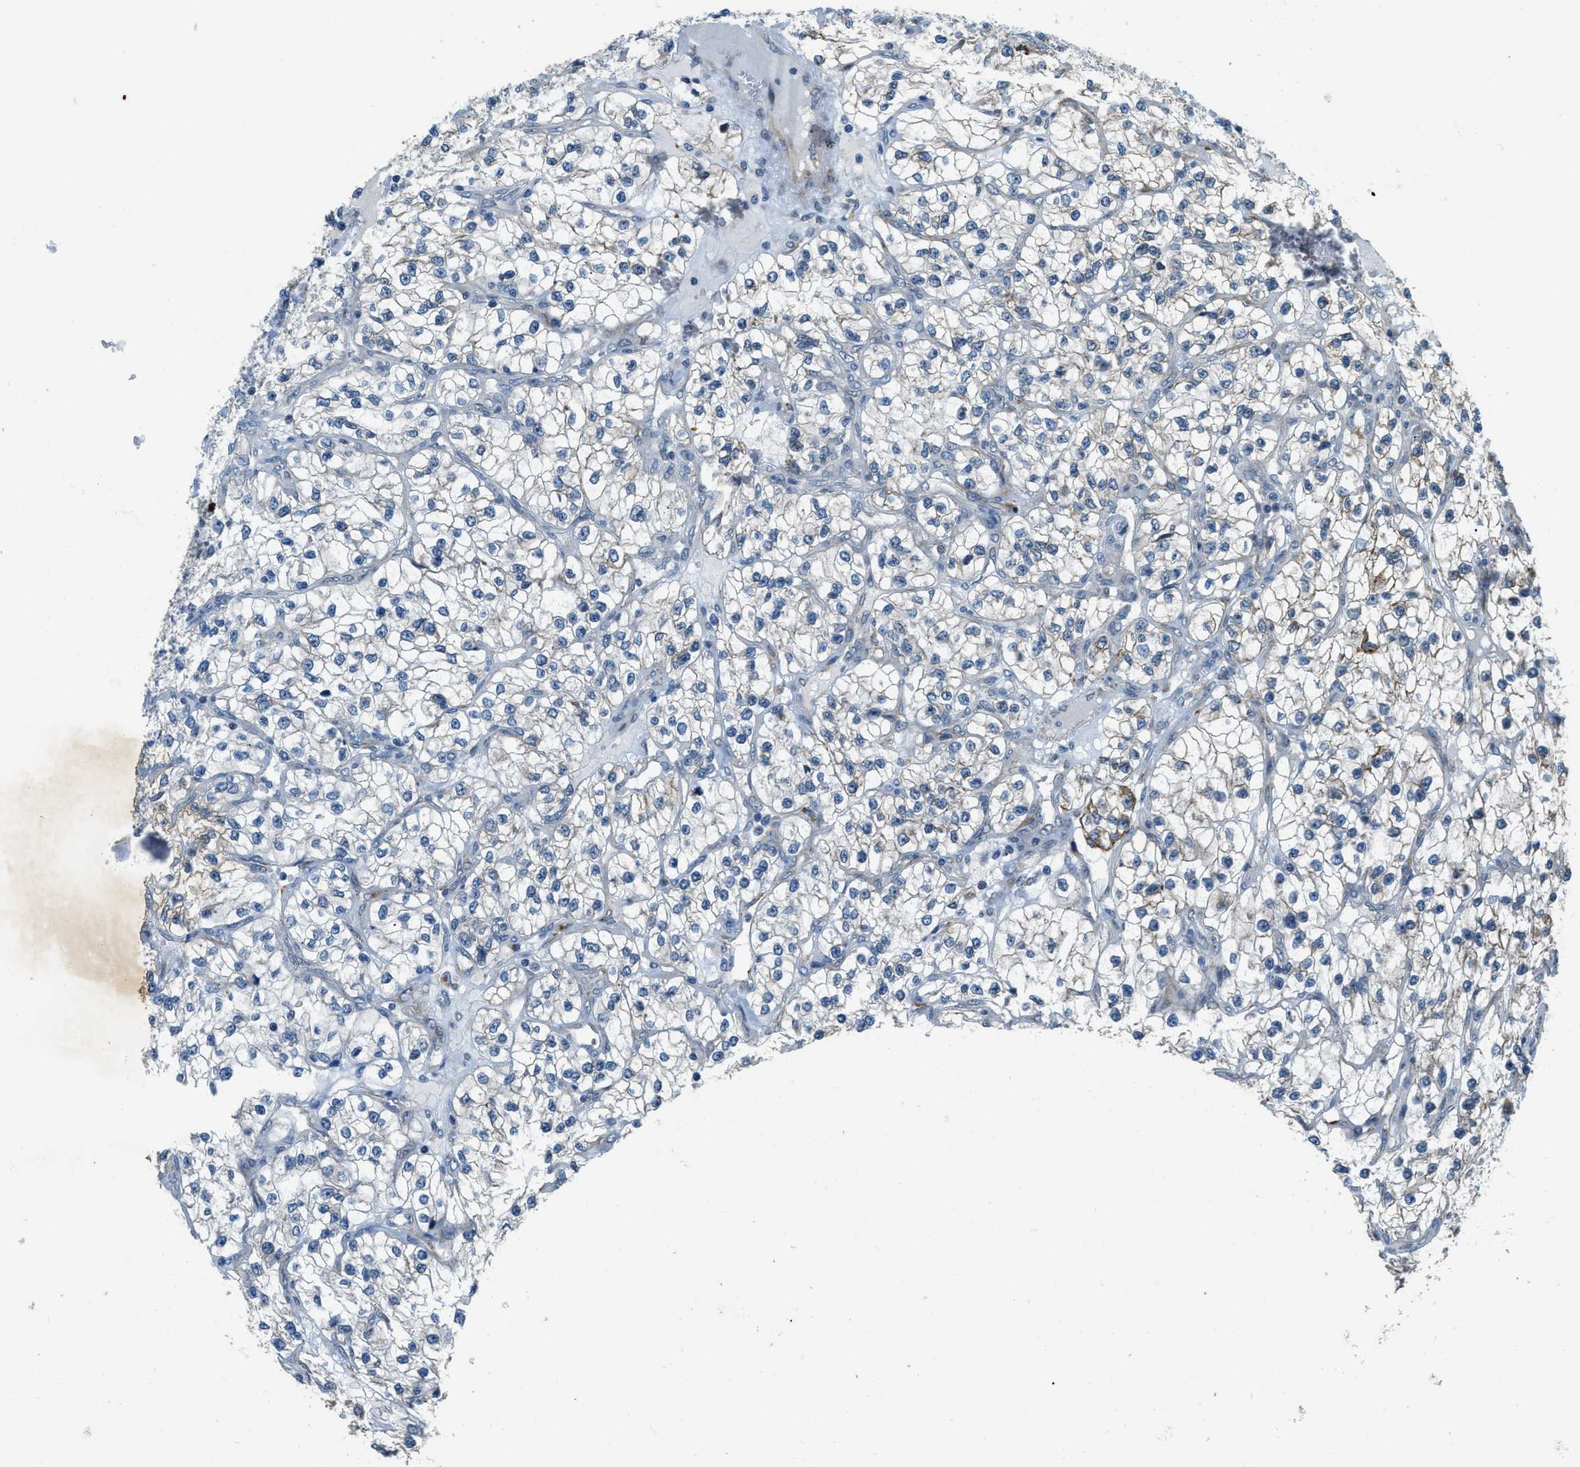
{"staining": {"intensity": "moderate", "quantity": "<25%", "location": "cytoplasmic/membranous"}, "tissue": "renal cancer", "cell_type": "Tumor cells", "image_type": "cancer", "snomed": [{"axis": "morphology", "description": "Adenocarcinoma, NOS"}, {"axis": "topography", "description": "Kidney"}], "caption": "Immunohistochemical staining of renal cancer demonstrates low levels of moderate cytoplasmic/membranous protein positivity in about <25% of tumor cells.", "gene": "HERC2", "patient": {"sex": "female", "age": 57}}